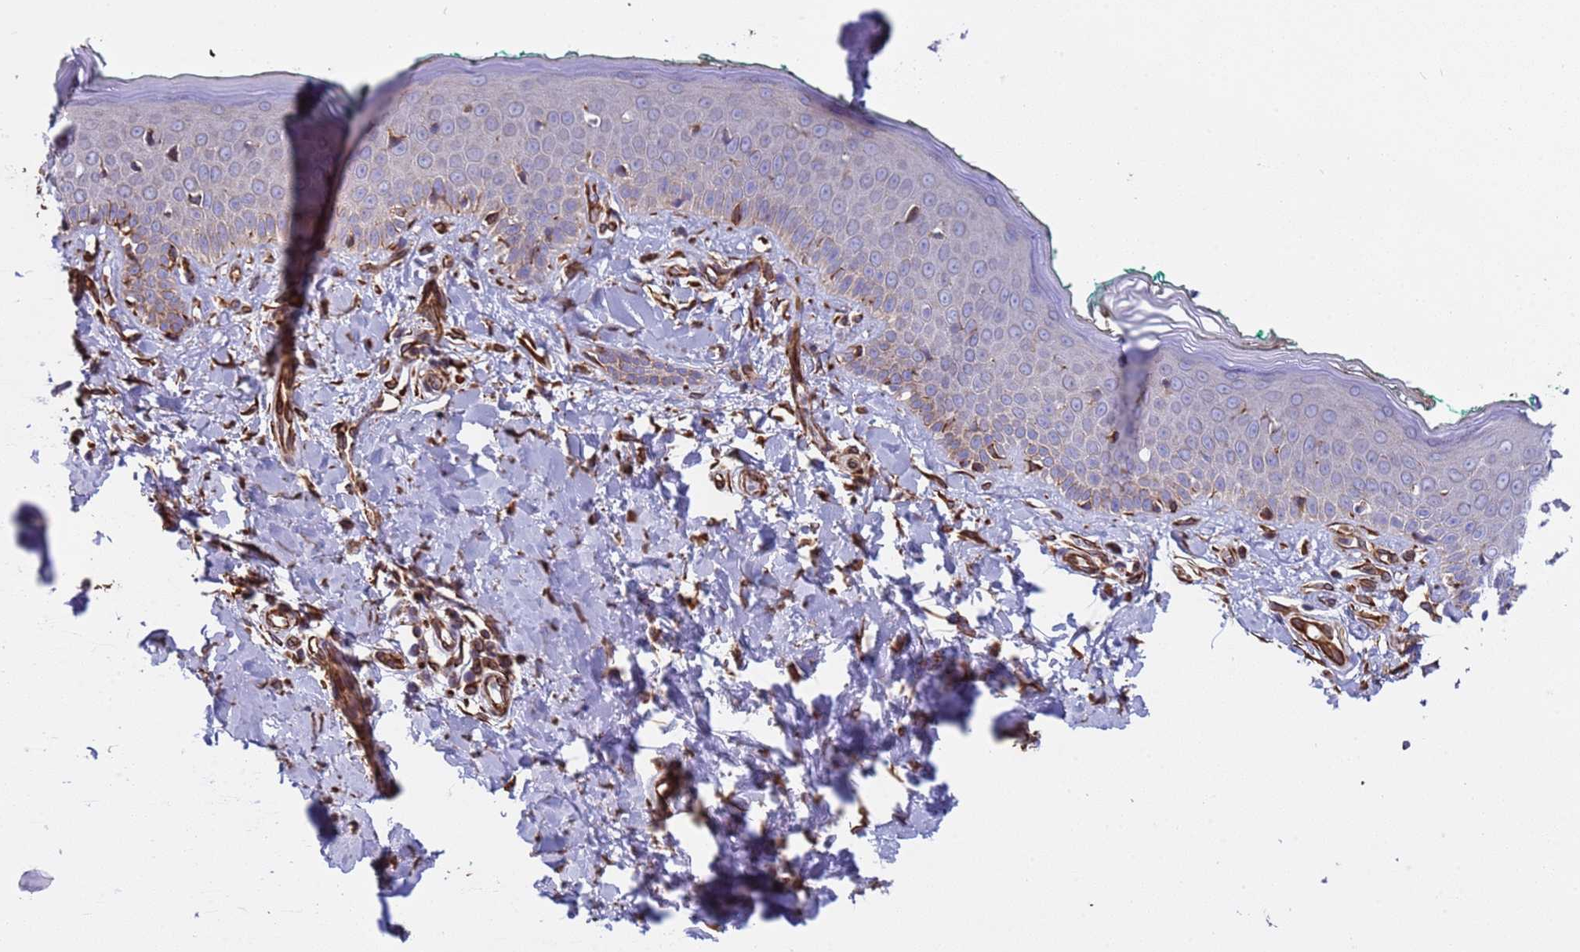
{"staining": {"intensity": "strong", "quantity": ">75%", "location": "cytoplasmic/membranous"}, "tissue": "skin", "cell_type": "Fibroblasts", "image_type": "normal", "snomed": [{"axis": "morphology", "description": "Normal tissue, NOS"}, {"axis": "morphology", "description": "Malignant melanoma, NOS"}, {"axis": "topography", "description": "Skin"}], "caption": "The immunohistochemical stain highlights strong cytoplasmic/membranous staining in fibroblasts of benign skin.", "gene": "NUDT12", "patient": {"sex": "male", "age": 62}}